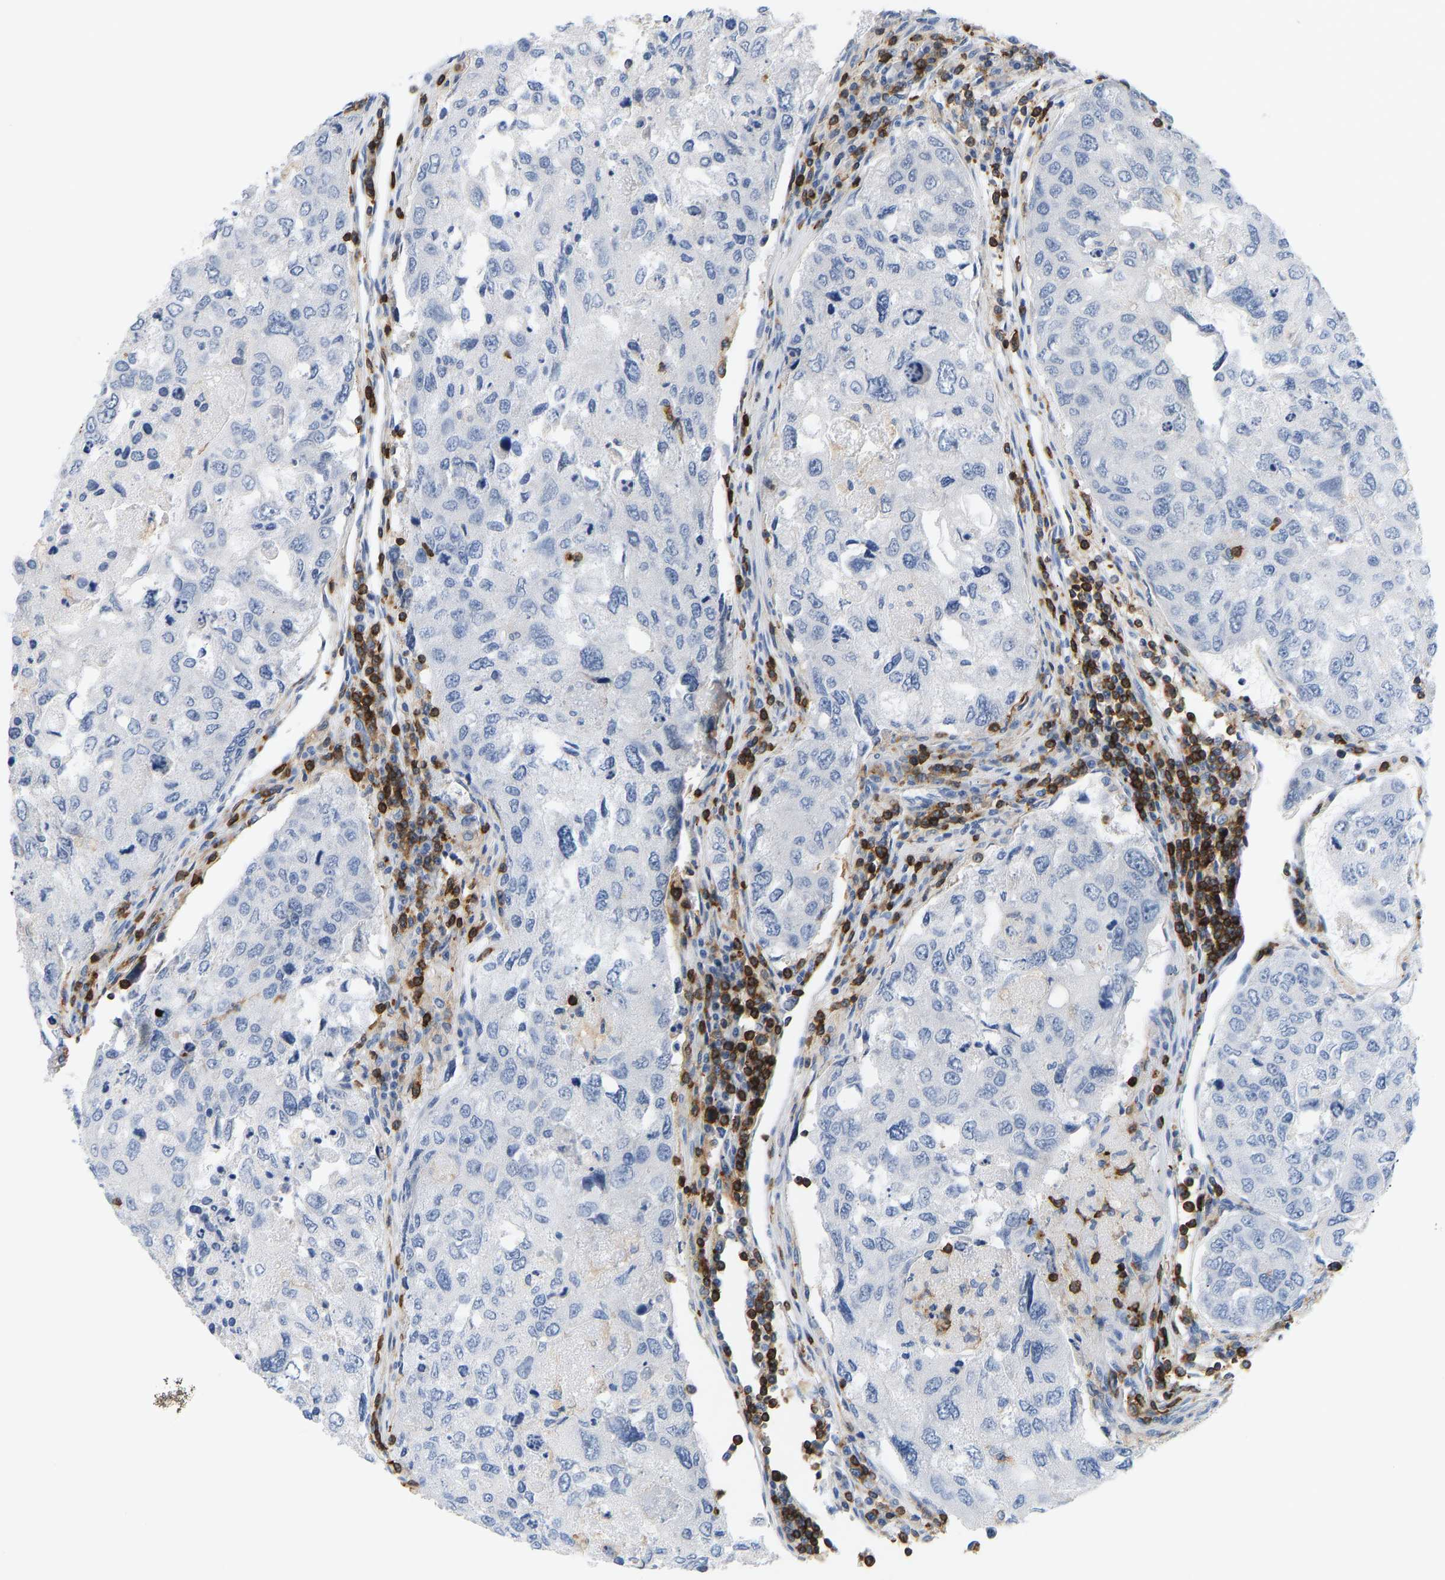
{"staining": {"intensity": "negative", "quantity": "none", "location": "none"}, "tissue": "urothelial cancer", "cell_type": "Tumor cells", "image_type": "cancer", "snomed": [{"axis": "morphology", "description": "Urothelial carcinoma, High grade"}, {"axis": "topography", "description": "Lymph node"}, {"axis": "topography", "description": "Urinary bladder"}], "caption": "Image shows no significant protein positivity in tumor cells of urothelial cancer.", "gene": "EVL", "patient": {"sex": "male", "age": 51}}